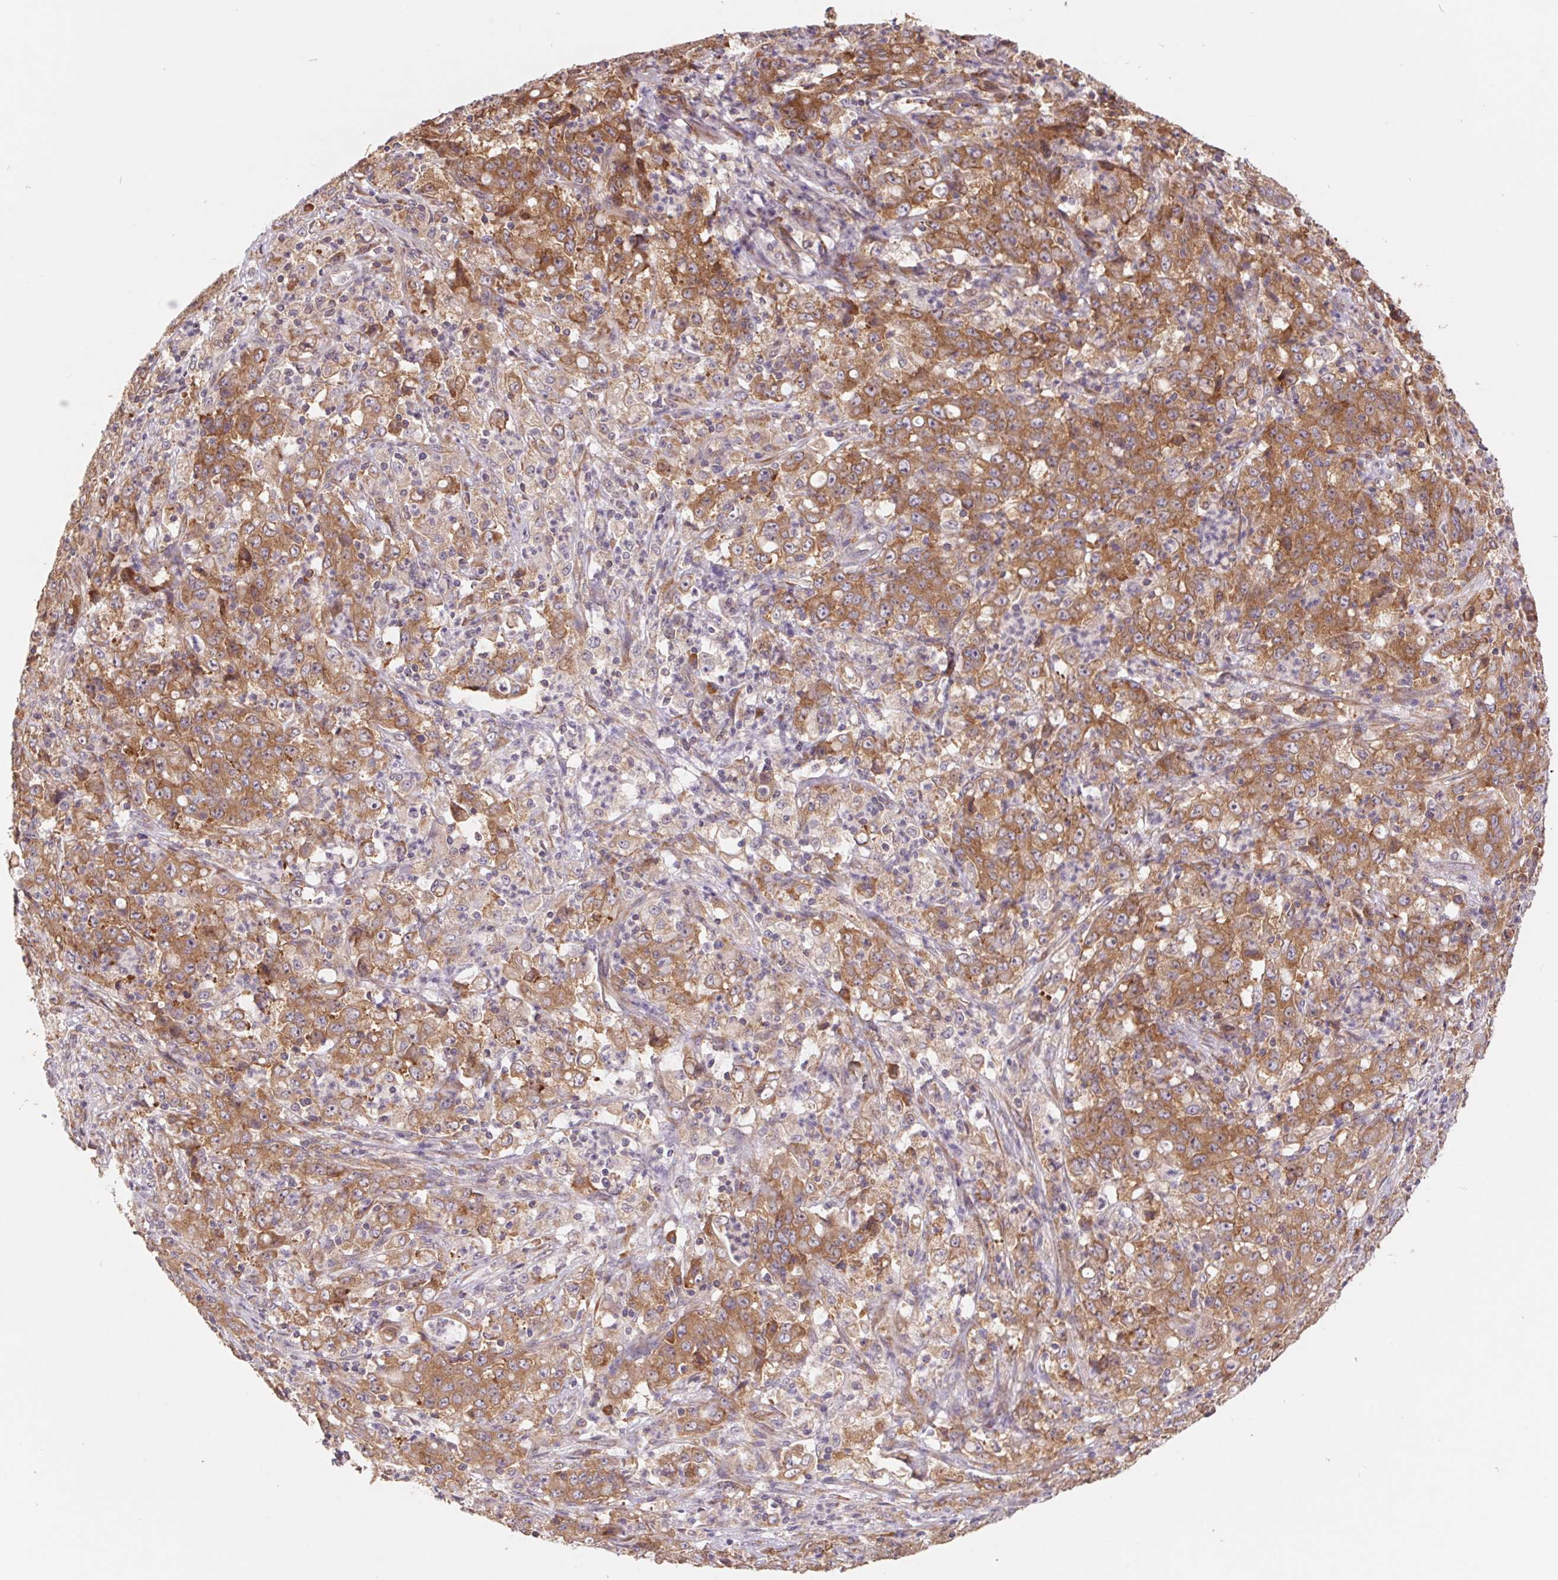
{"staining": {"intensity": "moderate", "quantity": ">75%", "location": "cytoplasmic/membranous"}, "tissue": "stomach cancer", "cell_type": "Tumor cells", "image_type": "cancer", "snomed": [{"axis": "morphology", "description": "Adenocarcinoma, NOS"}, {"axis": "topography", "description": "Stomach, lower"}], "caption": "DAB (3,3'-diaminobenzidine) immunohistochemical staining of stomach adenocarcinoma displays moderate cytoplasmic/membranous protein positivity in approximately >75% of tumor cells. The staining was performed using DAB, with brown indicating positive protein expression. Nuclei are stained blue with hematoxylin.", "gene": "RPL27A", "patient": {"sex": "female", "age": 71}}